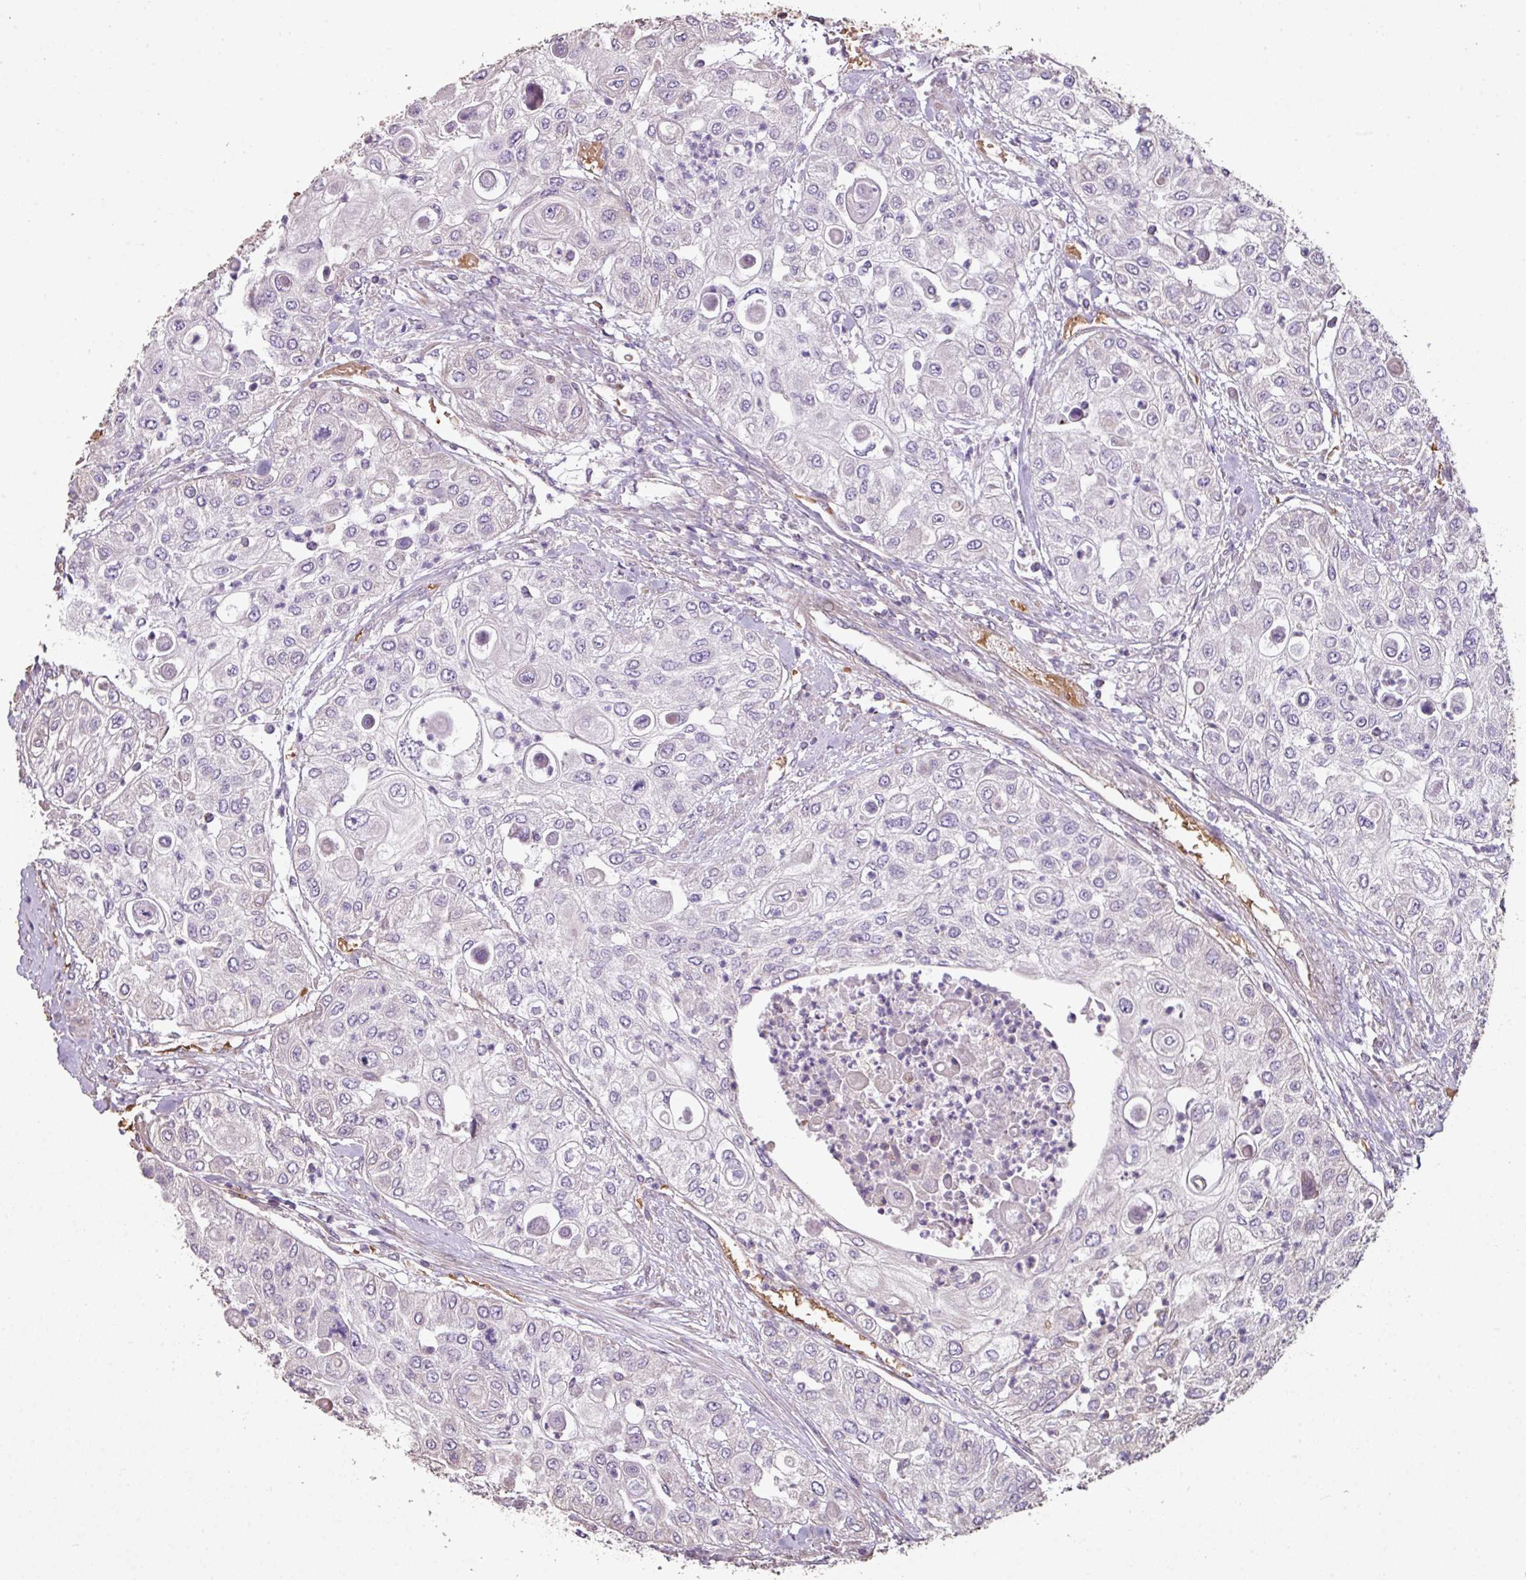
{"staining": {"intensity": "negative", "quantity": "none", "location": "none"}, "tissue": "urothelial cancer", "cell_type": "Tumor cells", "image_type": "cancer", "snomed": [{"axis": "morphology", "description": "Urothelial carcinoma, High grade"}, {"axis": "topography", "description": "Urinary bladder"}], "caption": "A photomicrograph of human urothelial cancer is negative for staining in tumor cells. The staining was performed using DAB to visualize the protein expression in brown, while the nuclei were stained in blue with hematoxylin (Magnification: 20x).", "gene": "NHSL2", "patient": {"sex": "female", "age": 79}}